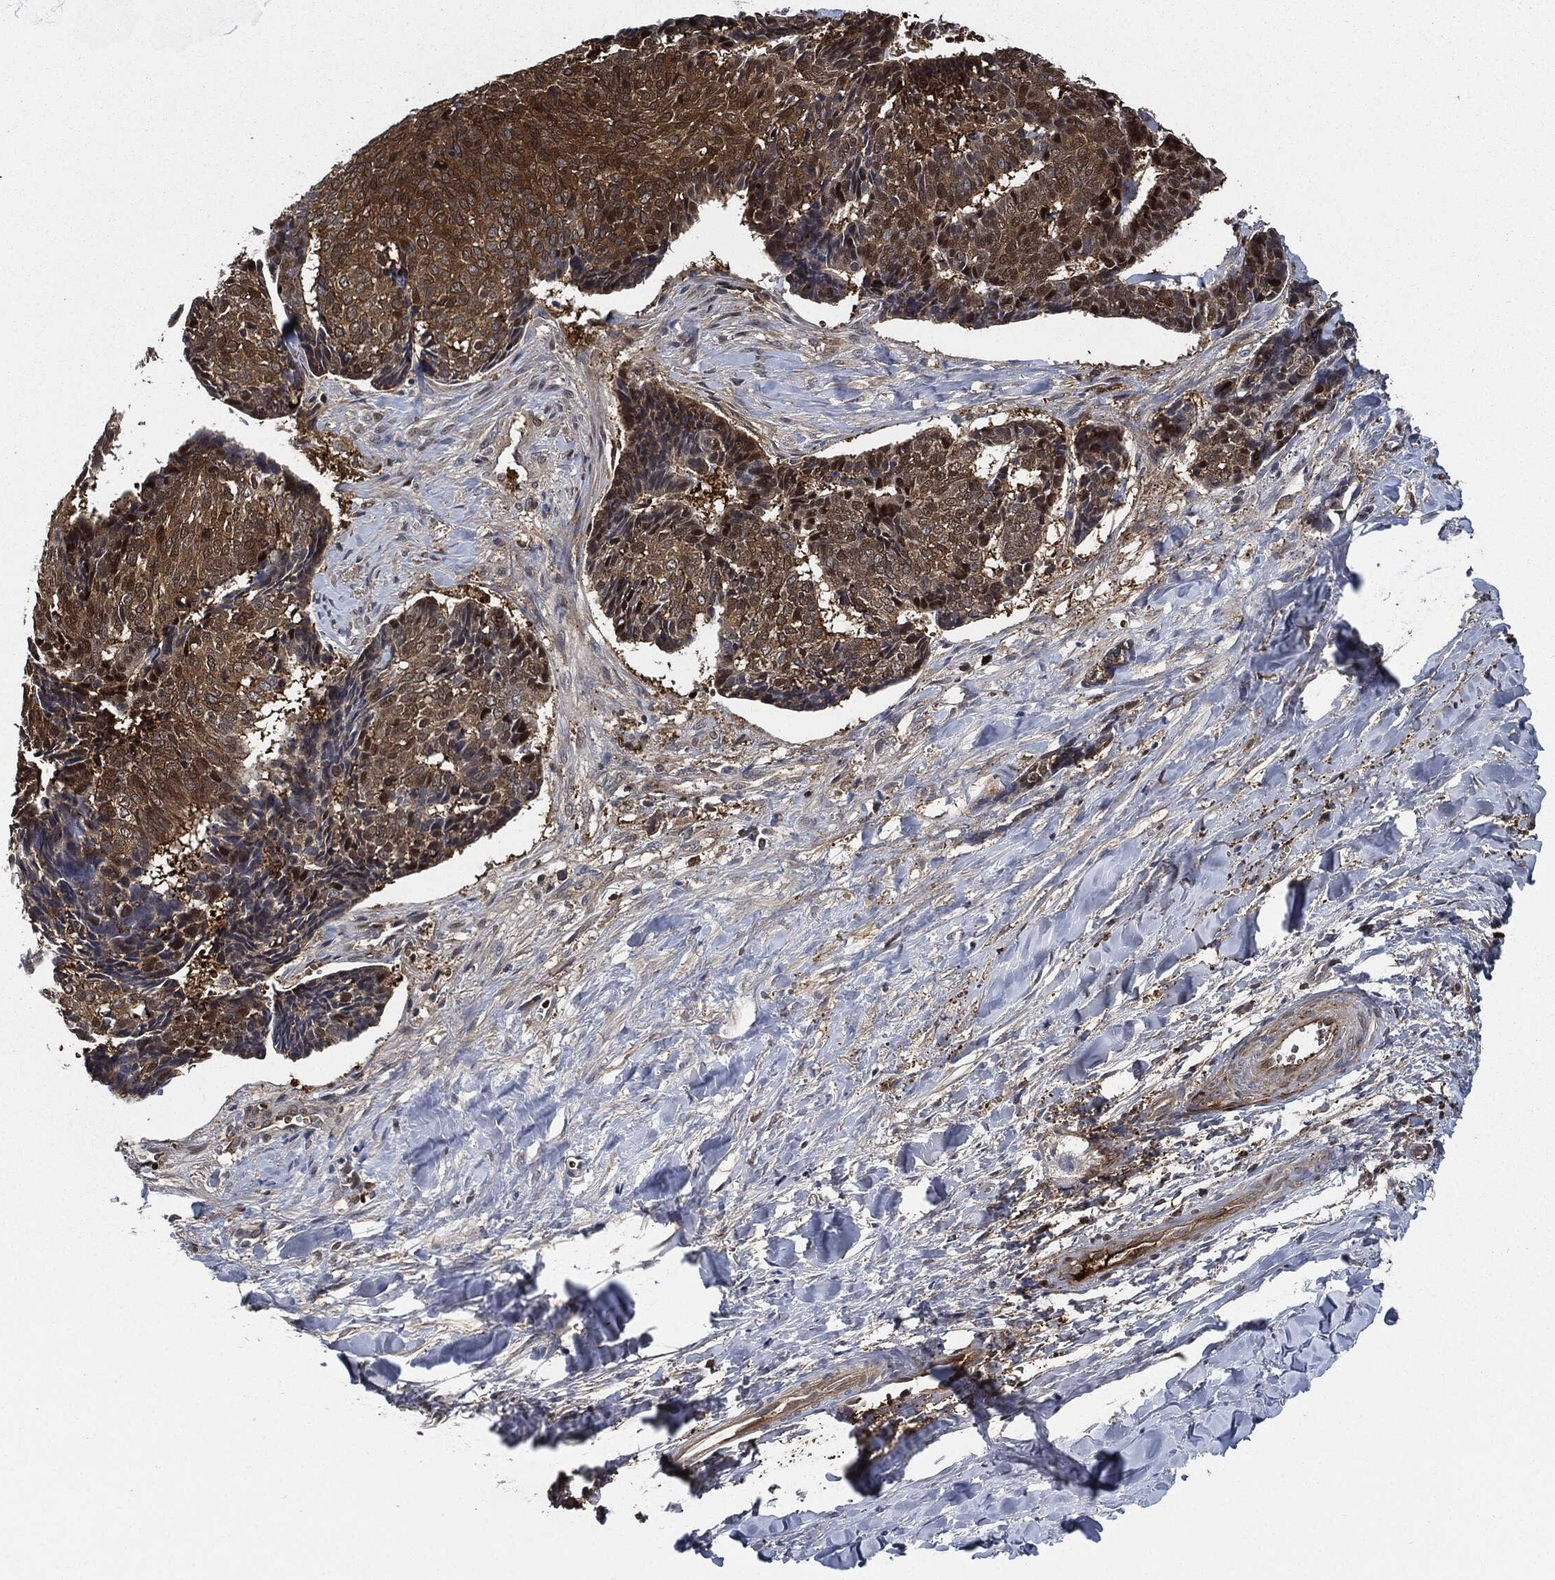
{"staining": {"intensity": "moderate", "quantity": "25%-75%", "location": "cytoplasmic/membranous"}, "tissue": "skin cancer", "cell_type": "Tumor cells", "image_type": "cancer", "snomed": [{"axis": "morphology", "description": "Basal cell carcinoma"}, {"axis": "topography", "description": "Skin"}], "caption": "Skin basal cell carcinoma stained for a protein demonstrates moderate cytoplasmic/membranous positivity in tumor cells. (DAB (3,3'-diaminobenzidine) IHC, brown staining for protein, blue staining for nuclei).", "gene": "PRDX2", "patient": {"sex": "male", "age": 86}}